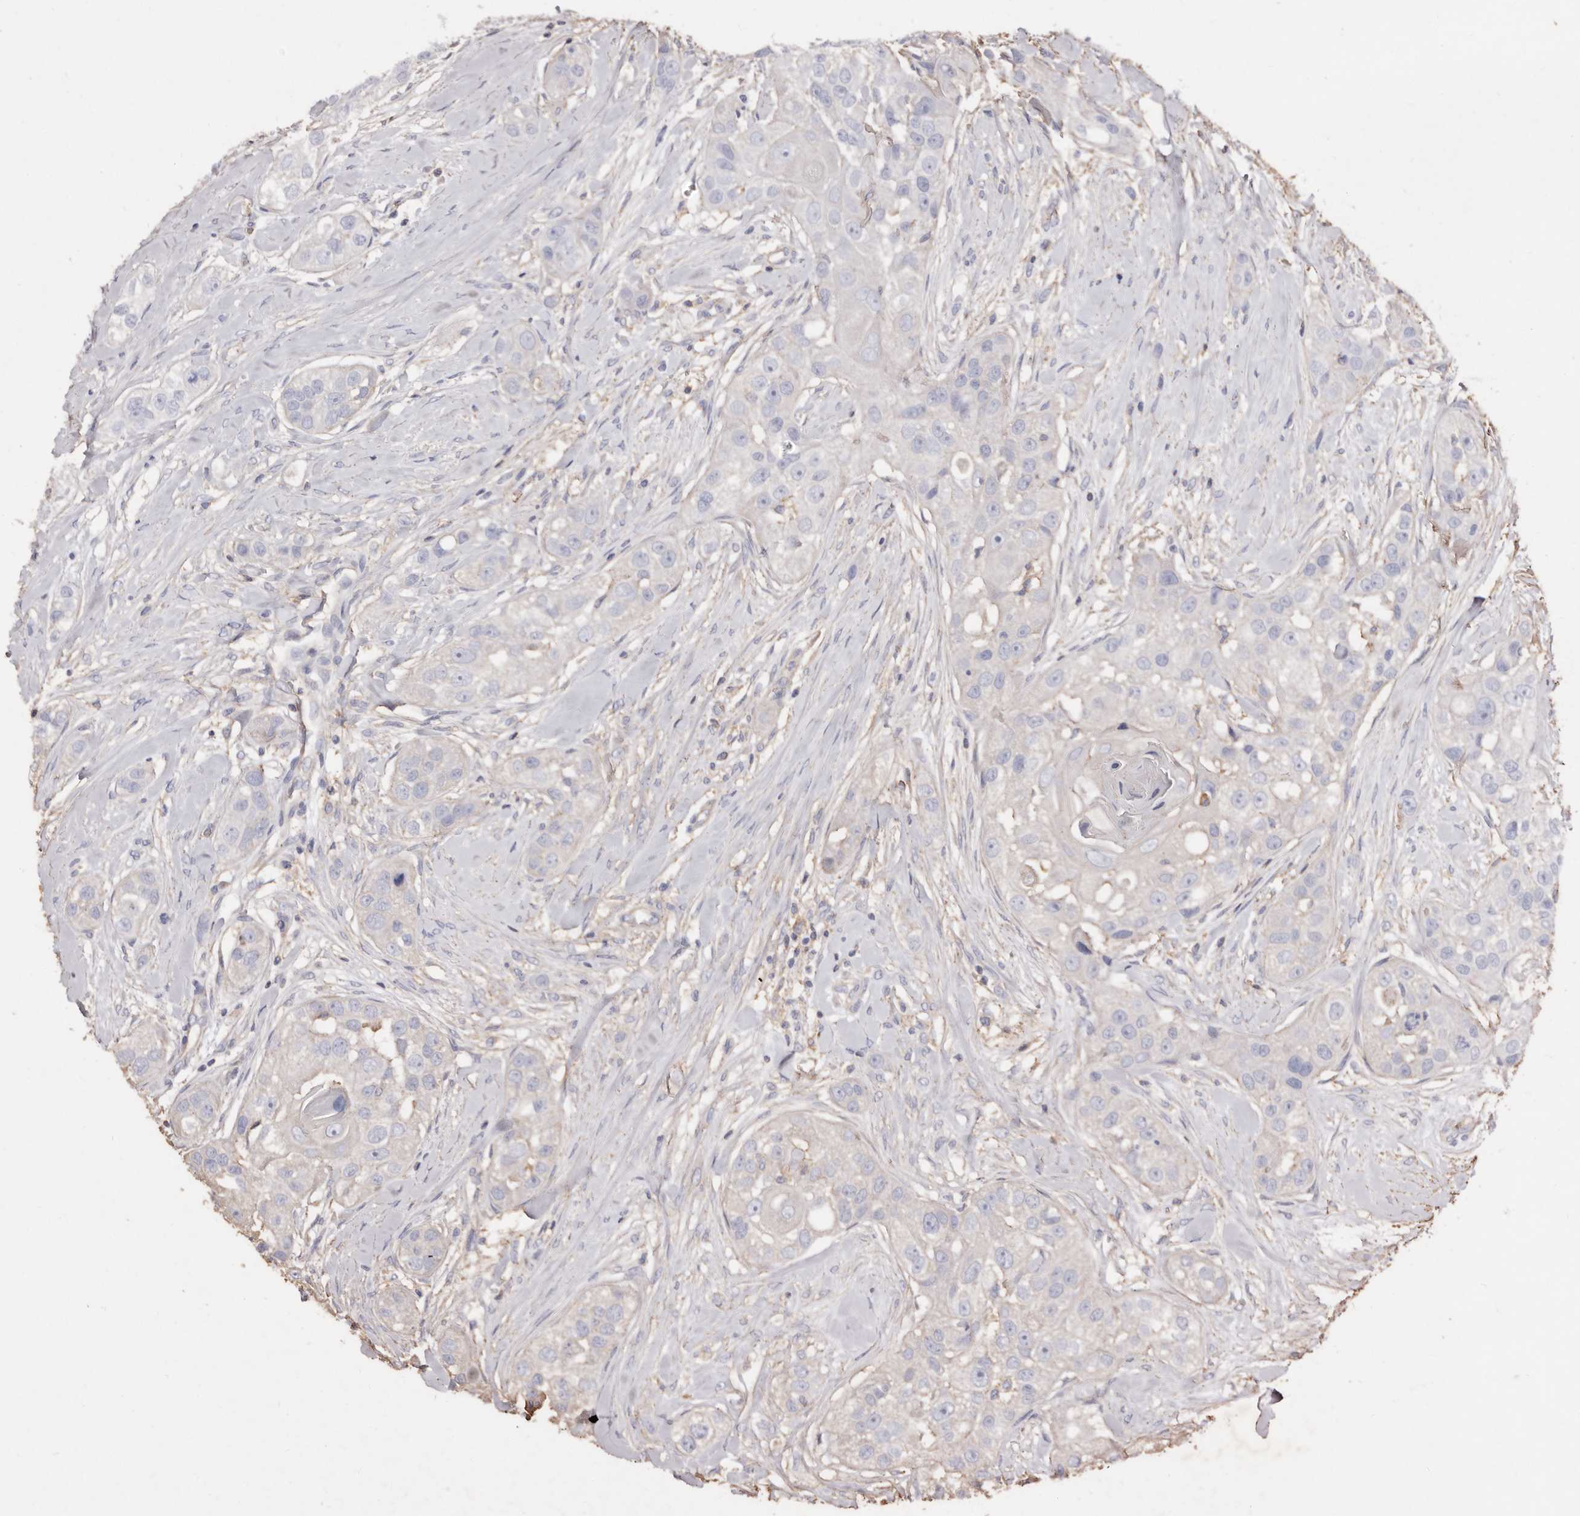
{"staining": {"intensity": "negative", "quantity": "none", "location": "none"}, "tissue": "head and neck cancer", "cell_type": "Tumor cells", "image_type": "cancer", "snomed": [{"axis": "morphology", "description": "Normal tissue, NOS"}, {"axis": "morphology", "description": "Squamous cell carcinoma, NOS"}, {"axis": "topography", "description": "Skeletal muscle"}, {"axis": "topography", "description": "Head-Neck"}], "caption": "Tumor cells show no significant protein staining in head and neck cancer.", "gene": "COQ8B", "patient": {"sex": "male", "age": 51}}